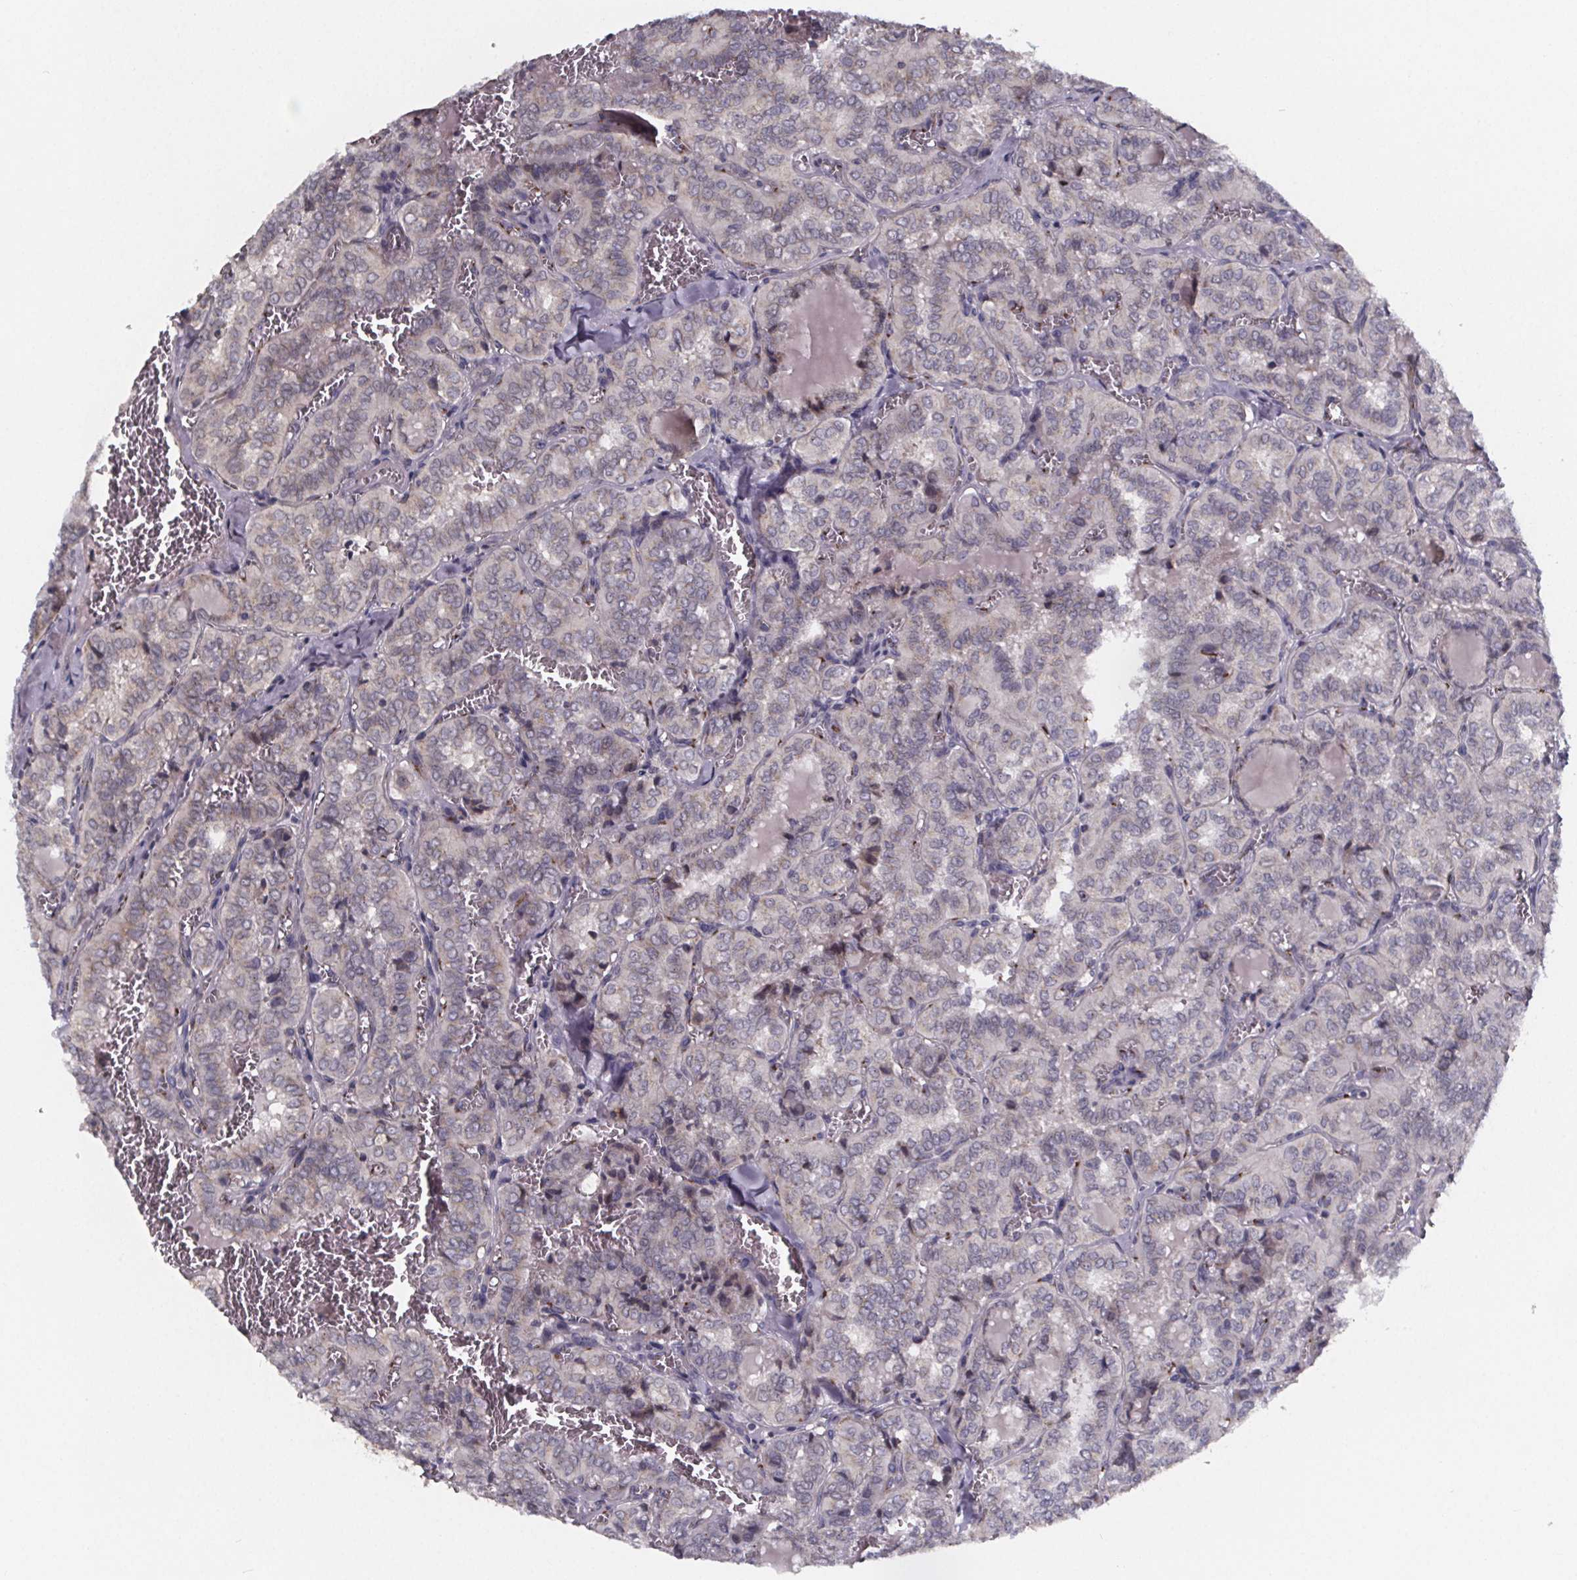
{"staining": {"intensity": "negative", "quantity": "none", "location": "none"}, "tissue": "thyroid cancer", "cell_type": "Tumor cells", "image_type": "cancer", "snomed": [{"axis": "morphology", "description": "Papillary adenocarcinoma, NOS"}, {"axis": "topography", "description": "Thyroid gland"}], "caption": "A histopathology image of thyroid cancer (papillary adenocarcinoma) stained for a protein displays no brown staining in tumor cells. Nuclei are stained in blue.", "gene": "NDST1", "patient": {"sex": "female", "age": 41}}